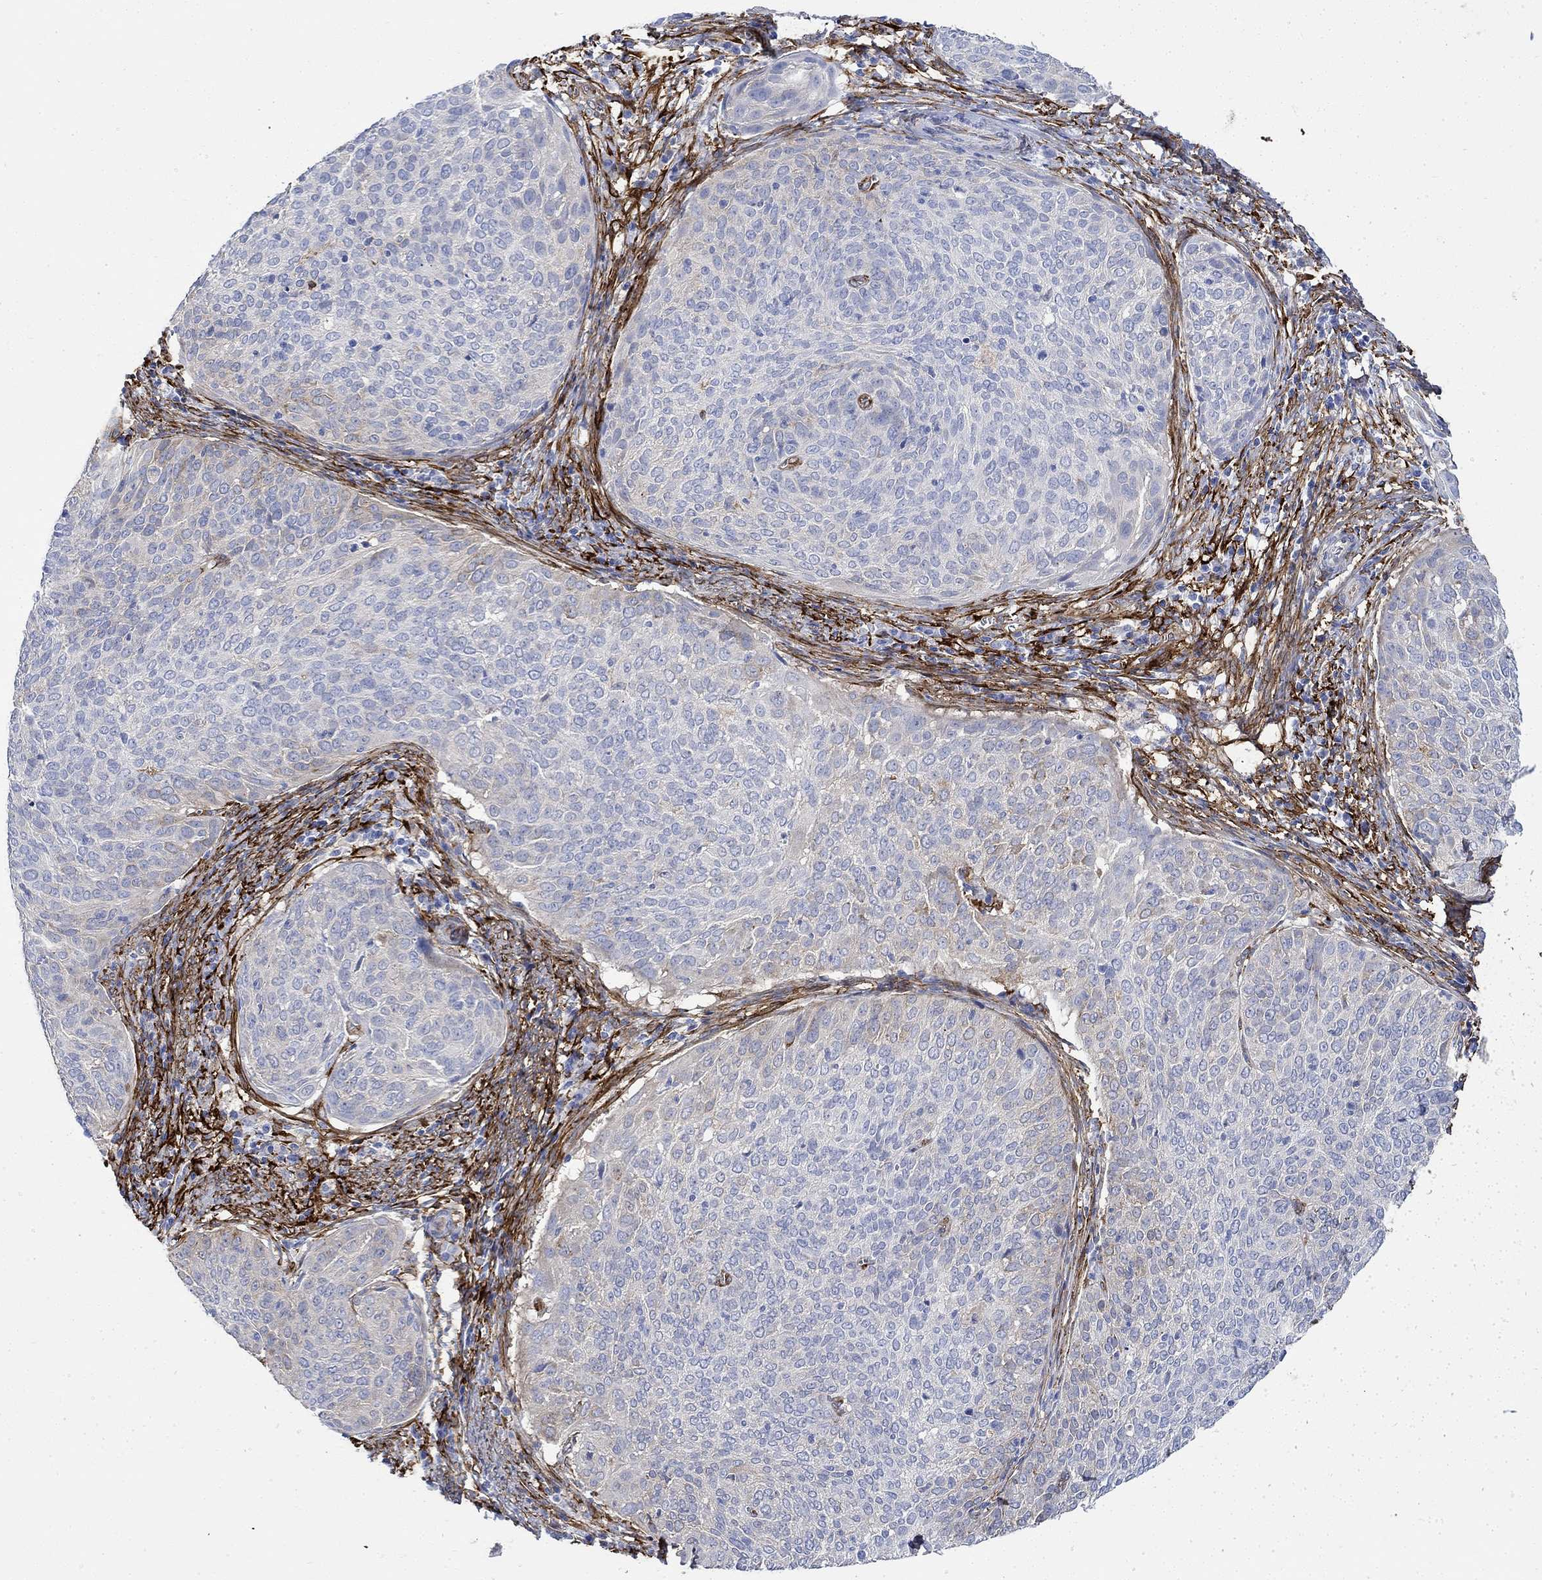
{"staining": {"intensity": "moderate", "quantity": "<25%", "location": "cytoplasmic/membranous"}, "tissue": "cervical cancer", "cell_type": "Tumor cells", "image_type": "cancer", "snomed": [{"axis": "morphology", "description": "Squamous cell carcinoma, NOS"}, {"axis": "topography", "description": "Cervix"}], "caption": "Squamous cell carcinoma (cervical) stained with a protein marker demonstrates moderate staining in tumor cells.", "gene": "TGM2", "patient": {"sex": "female", "age": 39}}